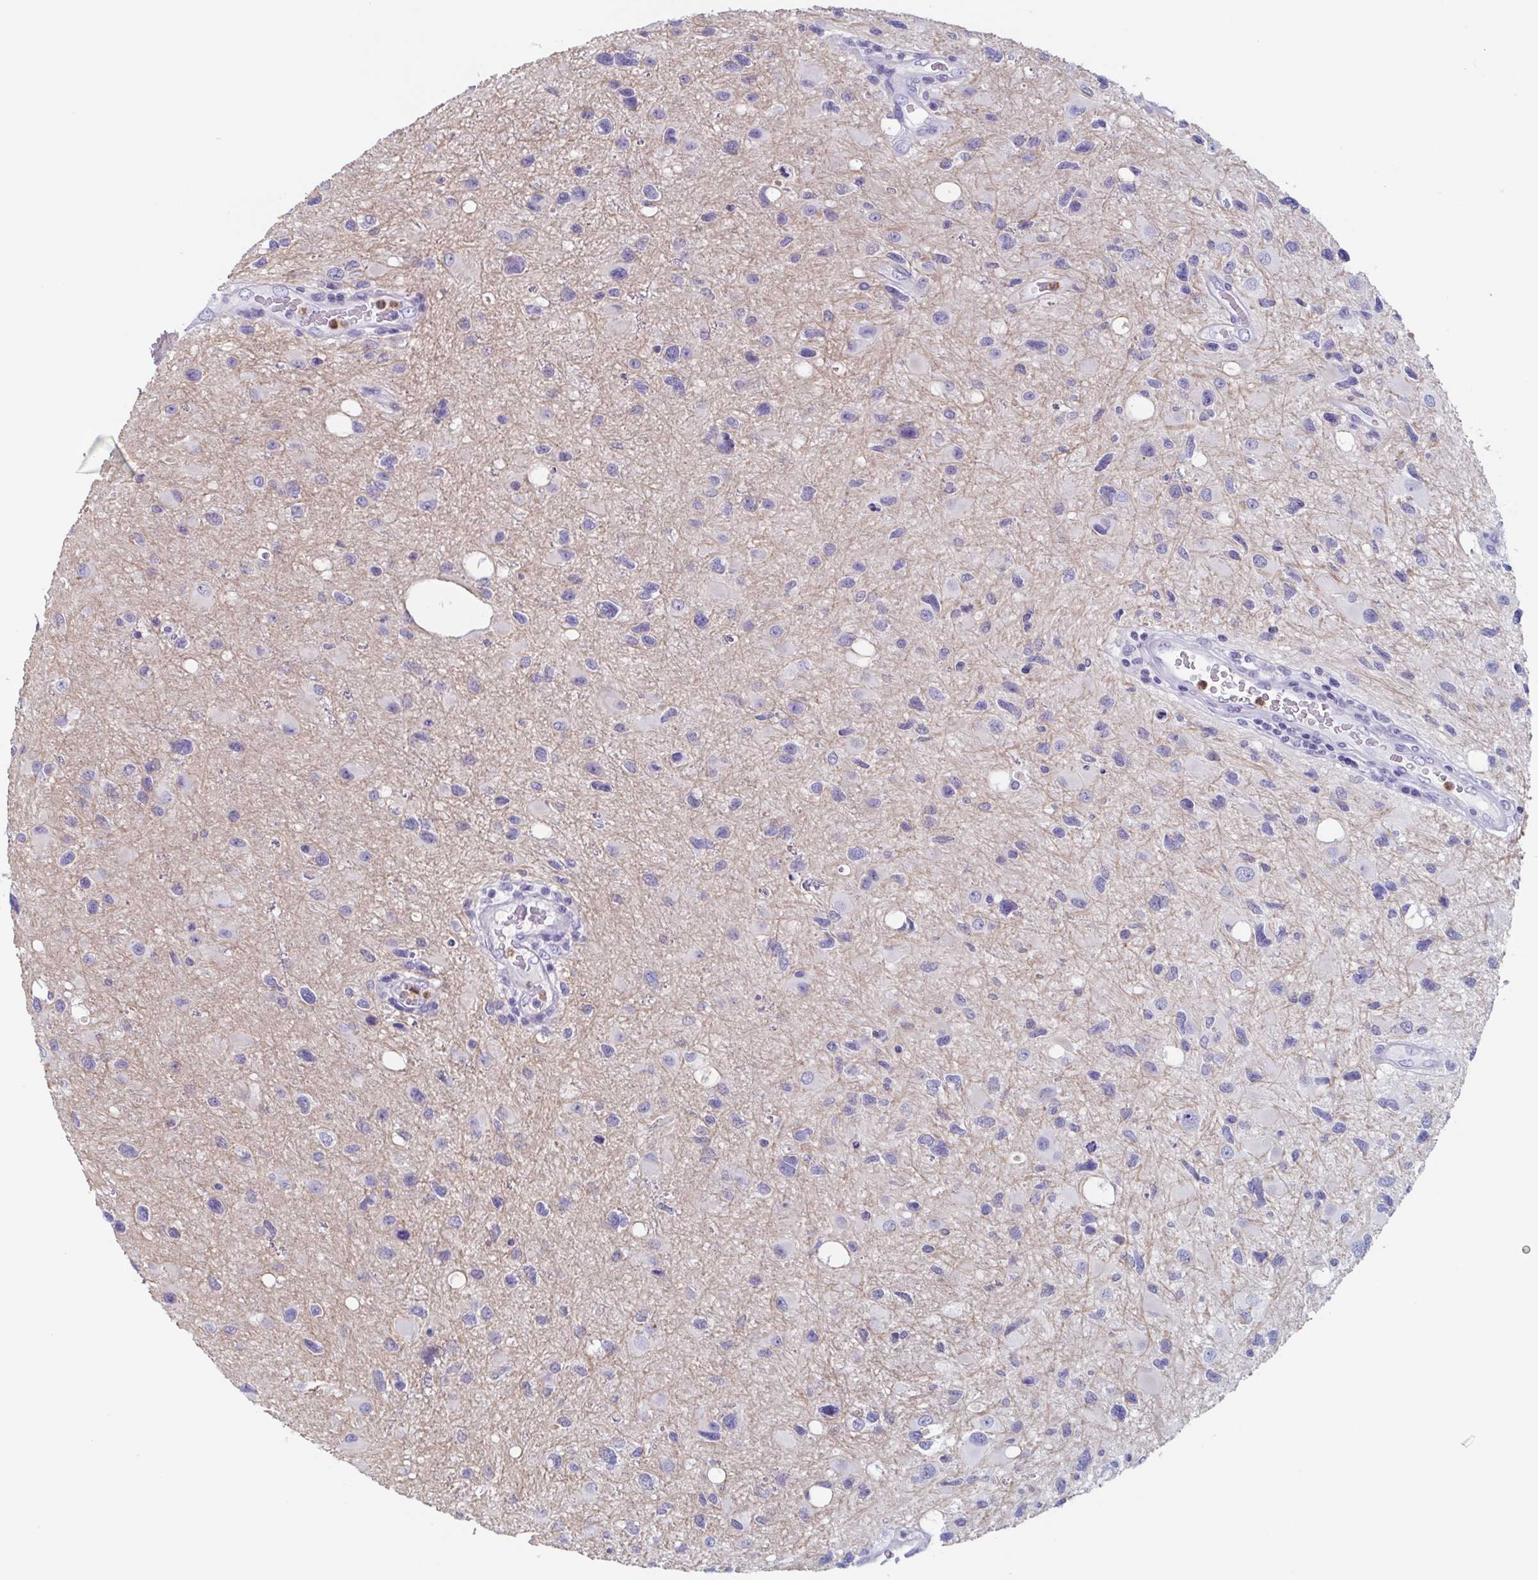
{"staining": {"intensity": "negative", "quantity": "none", "location": "none"}, "tissue": "glioma", "cell_type": "Tumor cells", "image_type": "cancer", "snomed": [{"axis": "morphology", "description": "Glioma, malignant, Low grade"}, {"axis": "topography", "description": "Brain"}], "caption": "Tumor cells are negative for brown protein staining in malignant low-grade glioma.", "gene": "BPI", "patient": {"sex": "female", "age": 32}}